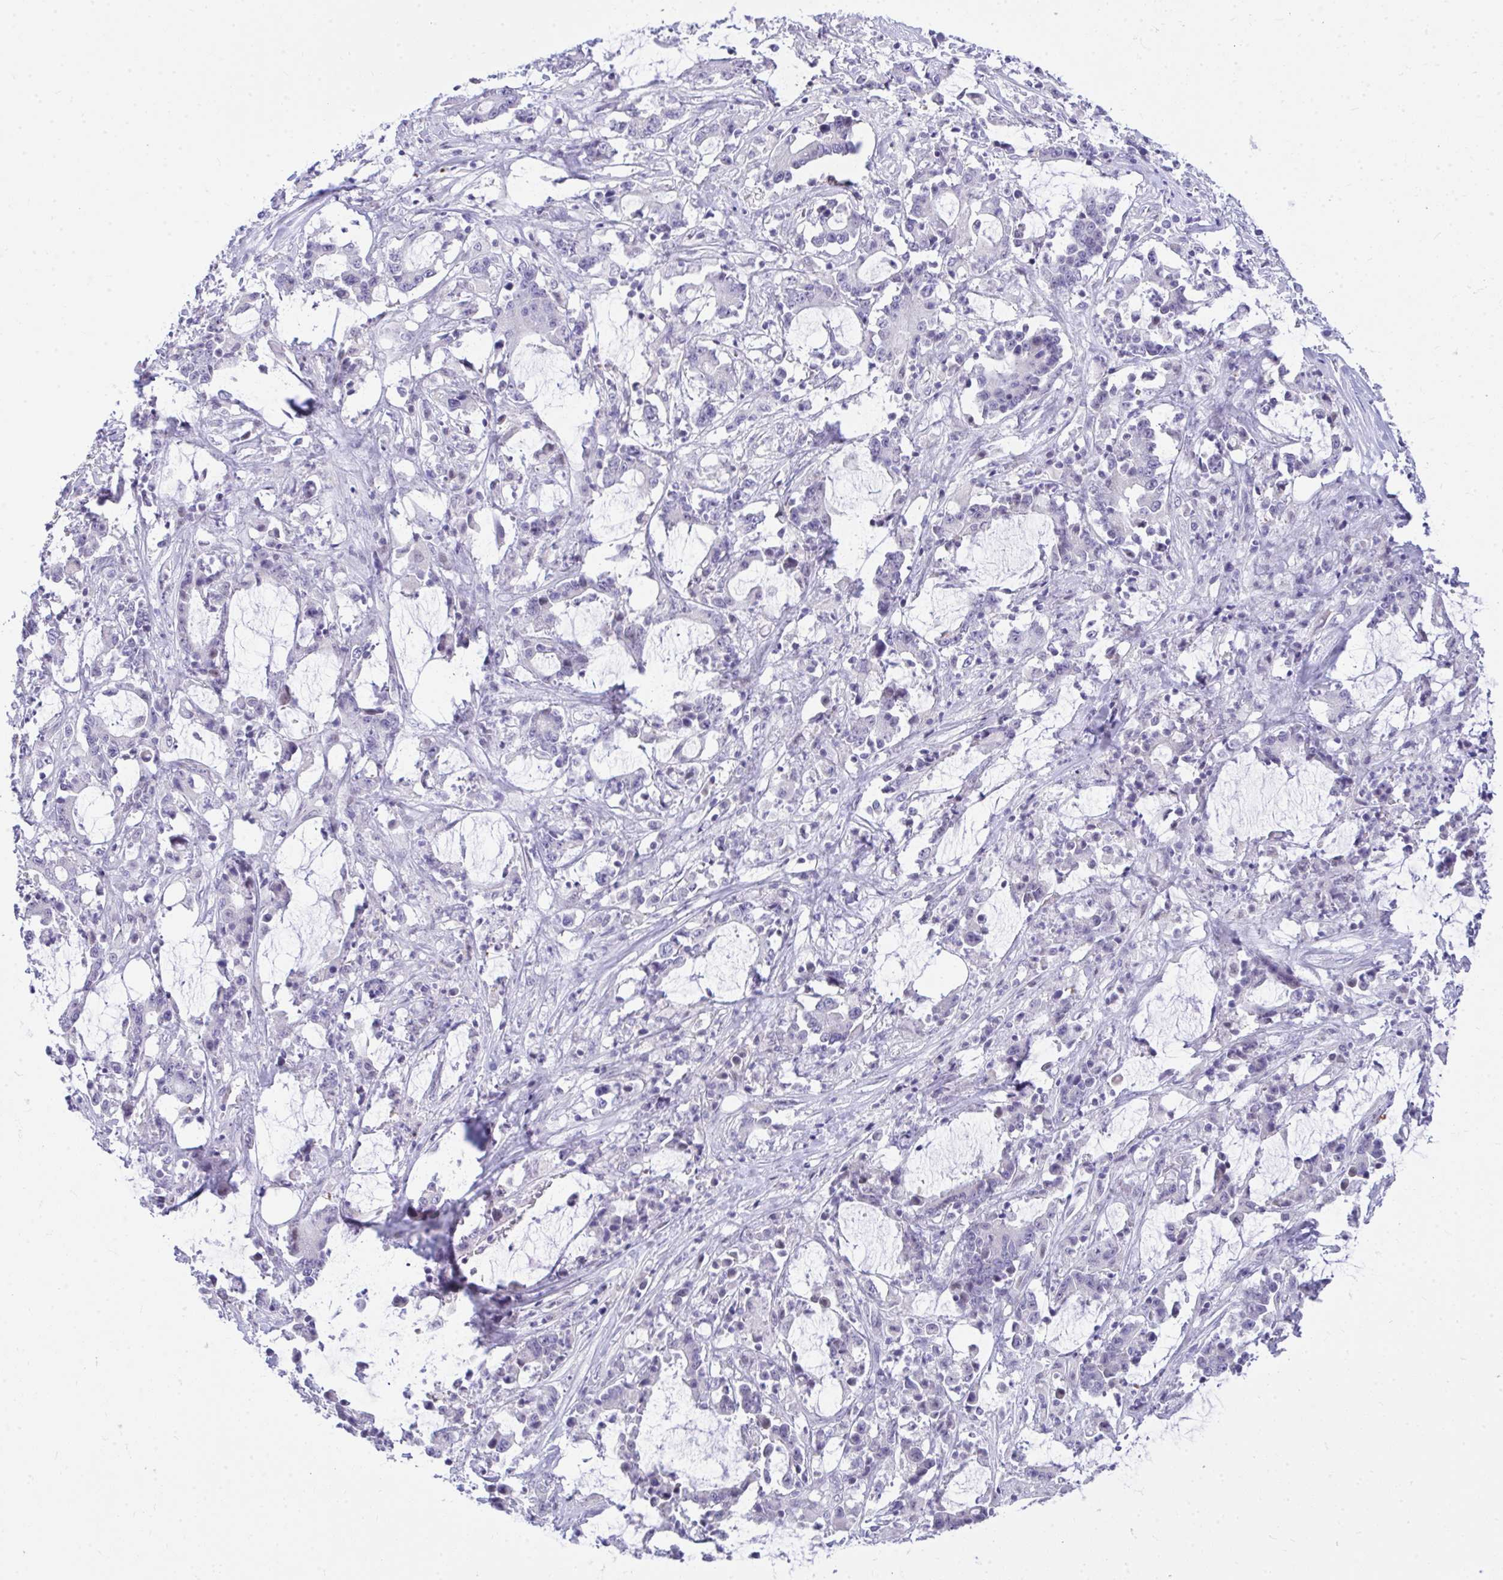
{"staining": {"intensity": "negative", "quantity": "none", "location": "none"}, "tissue": "stomach cancer", "cell_type": "Tumor cells", "image_type": "cancer", "snomed": [{"axis": "morphology", "description": "Adenocarcinoma, NOS"}, {"axis": "topography", "description": "Stomach, upper"}], "caption": "DAB immunohistochemical staining of stomach cancer (adenocarcinoma) demonstrates no significant expression in tumor cells.", "gene": "EID3", "patient": {"sex": "male", "age": 68}}